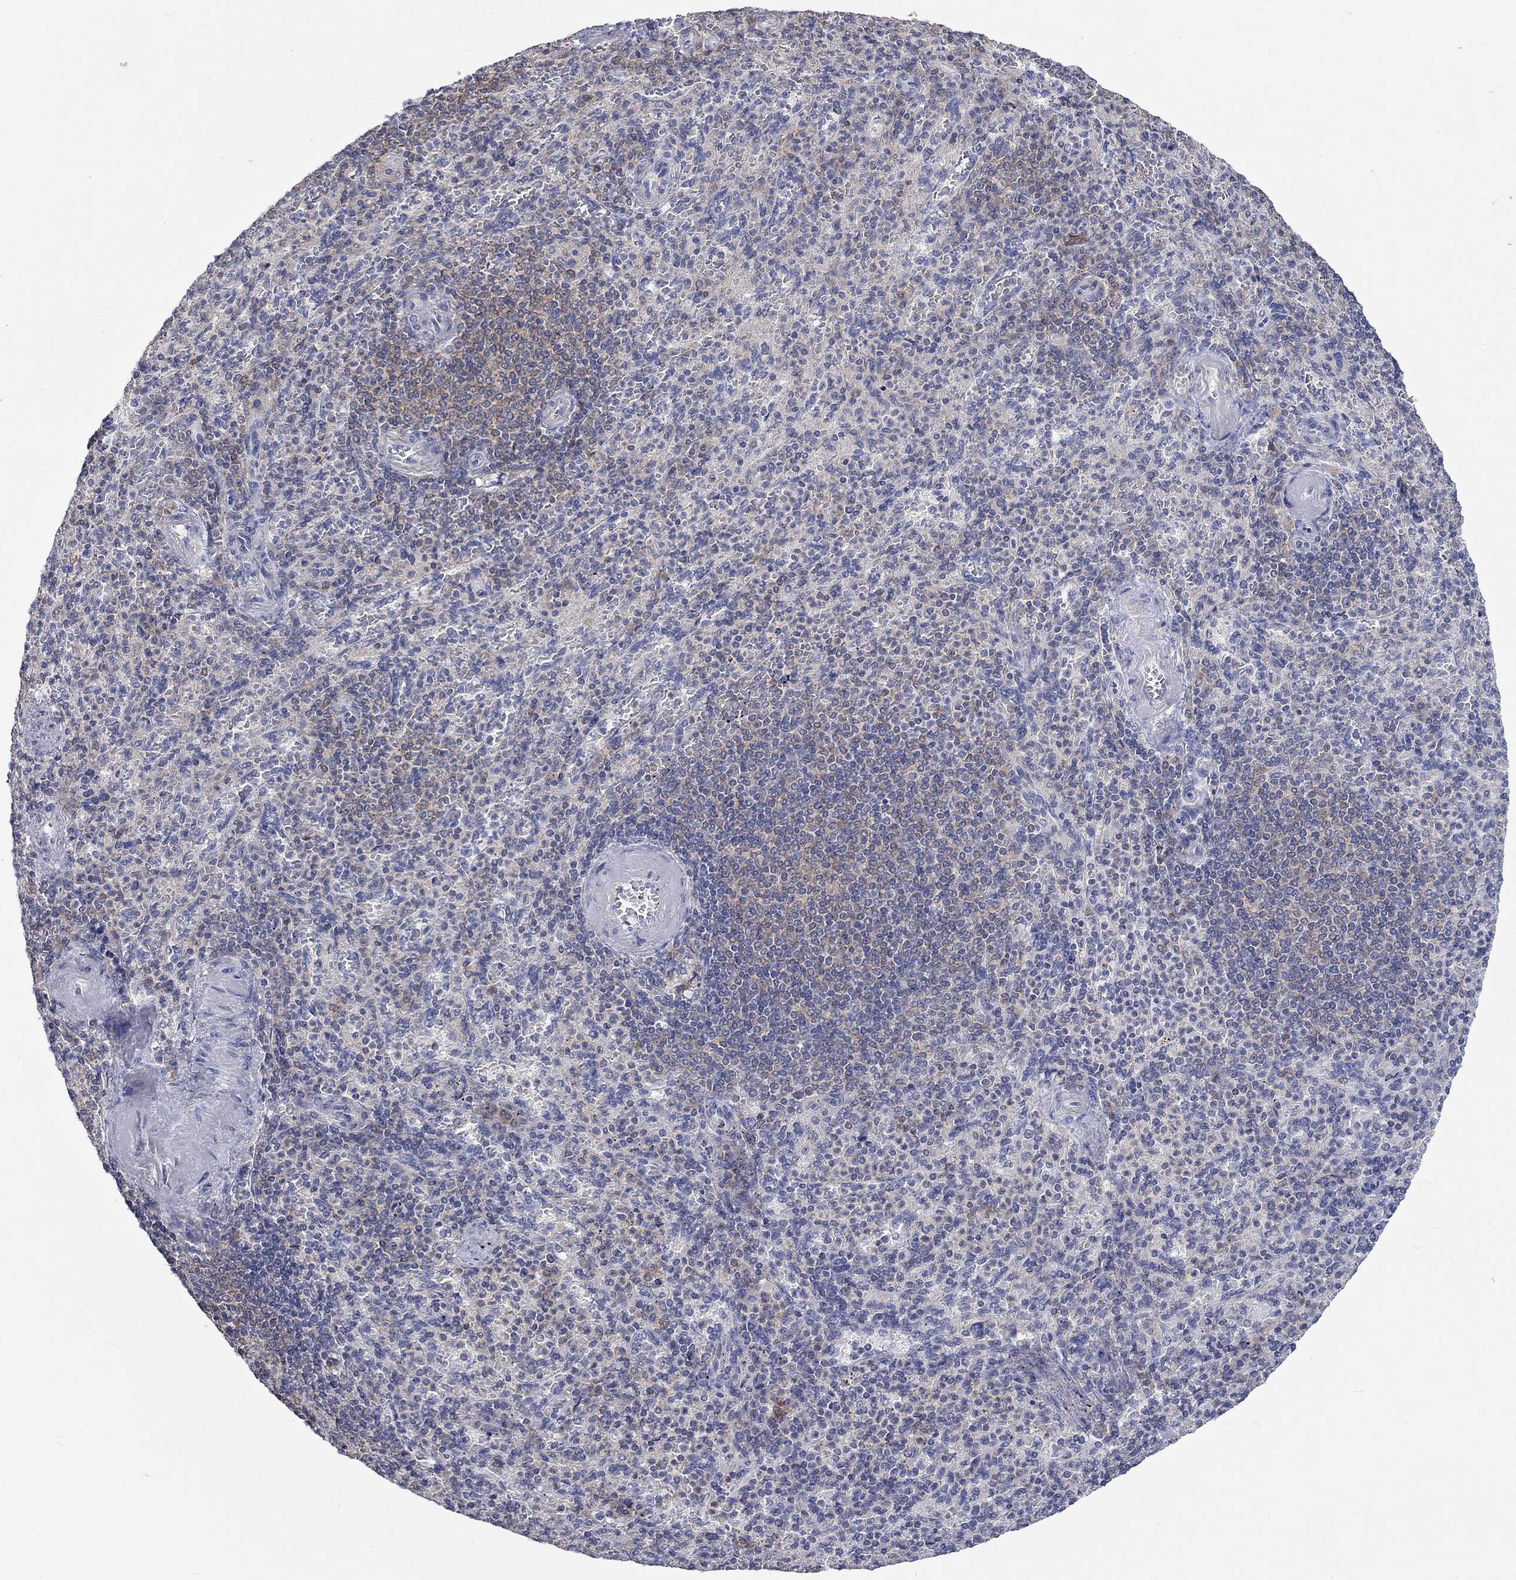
{"staining": {"intensity": "weak", "quantity": "<25%", "location": "cytoplasmic/membranous"}, "tissue": "spleen", "cell_type": "Cells in red pulp", "image_type": "normal", "snomed": [{"axis": "morphology", "description": "Normal tissue, NOS"}, {"axis": "topography", "description": "Spleen"}], "caption": "This is an immunohistochemistry (IHC) histopathology image of benign human spleen. There is no expression in cells in red pulp.", "gene": "PCDHGA10", "patient": {"sex": "female", "age": 74}}